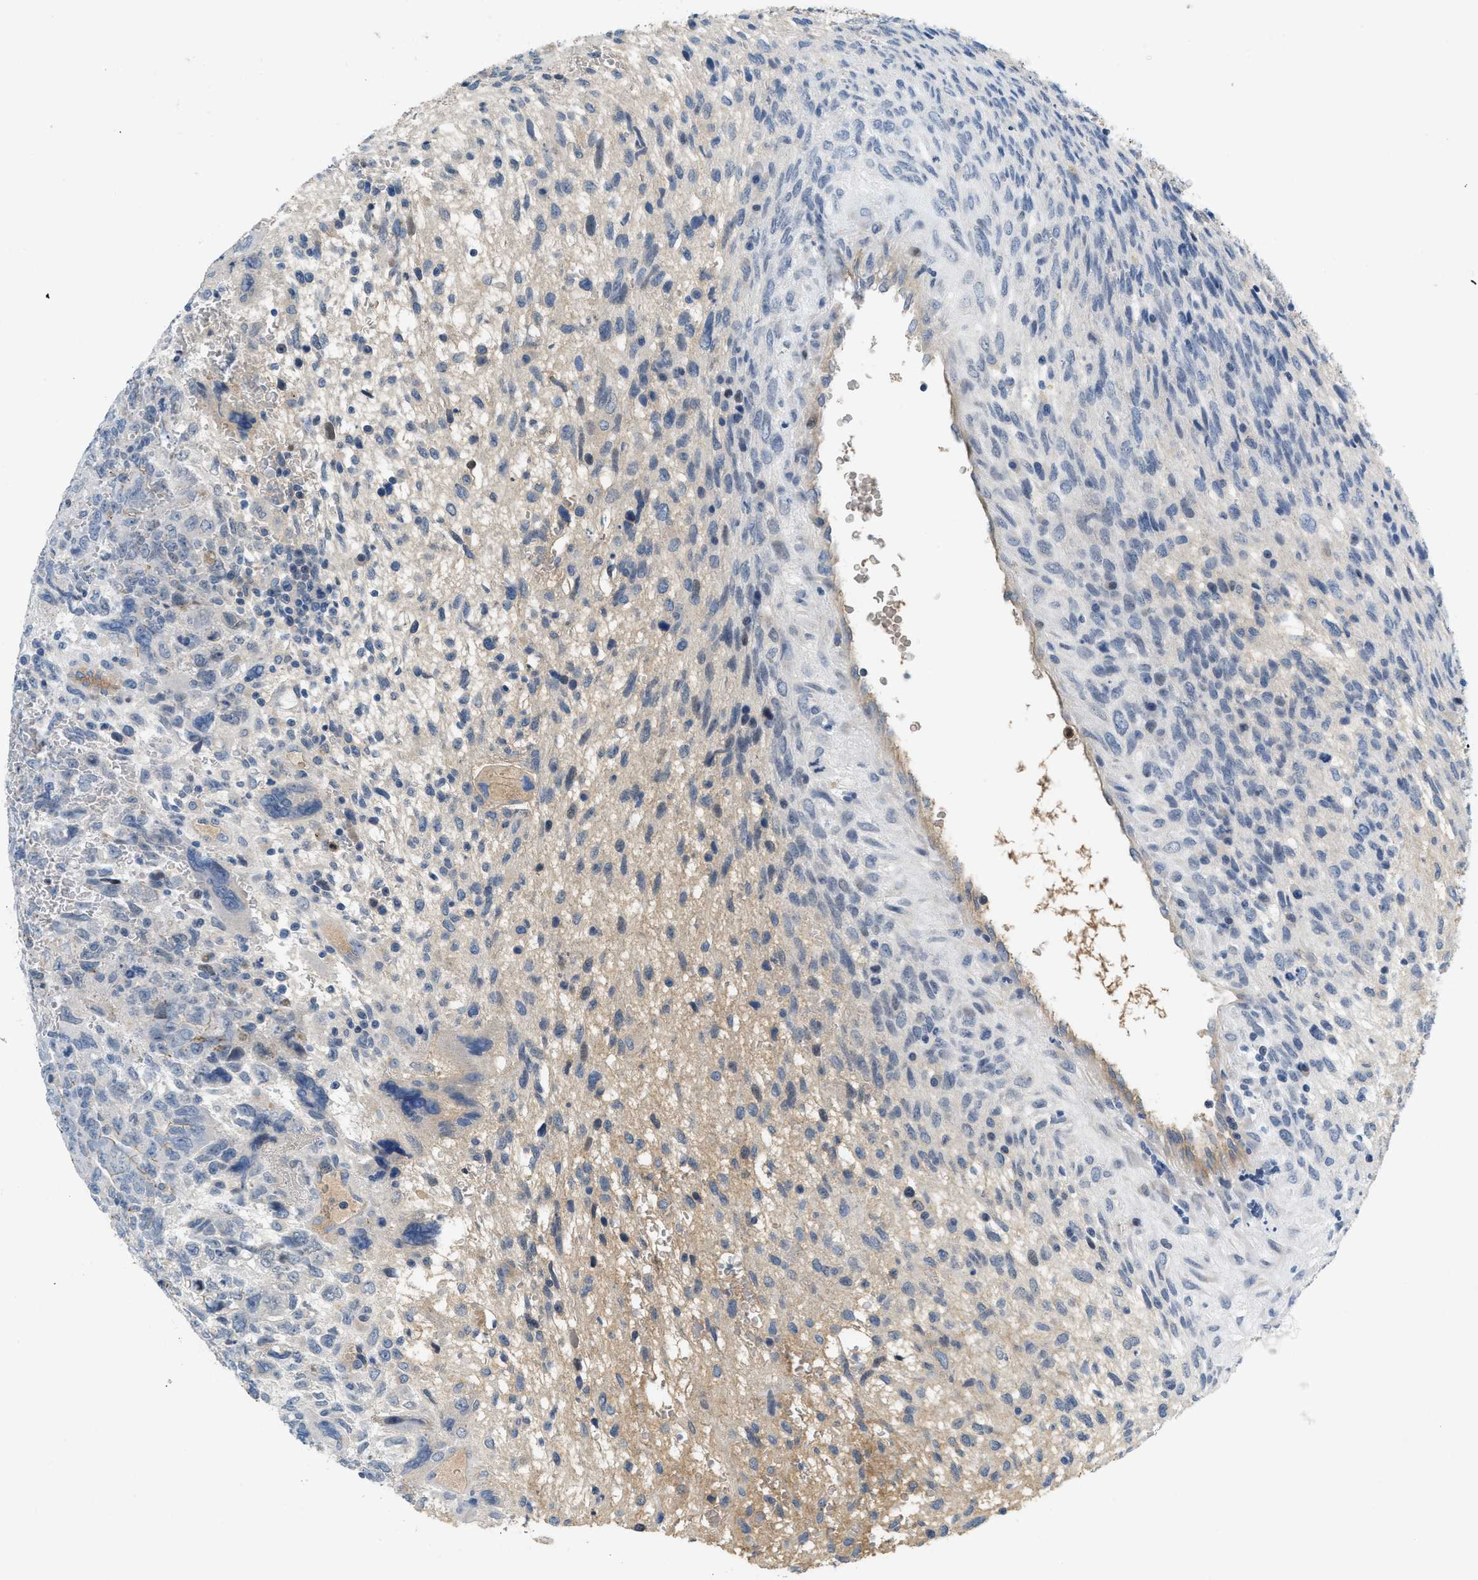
{"staining": {"intensity": "negative", "quantity": "none", "location": "none"}, "tissue": "testis cancer", "cell_type": "Tumor cells", "image_type": "cancer", "snomed": [{"axis": "morphology", "description": "Carcinoma, Embryonal, NOS"}, {"axis": "topography", "description": "Testis"}], "caption": "DAB (3,3'-diaminobenzidine) immunohistochemical staining of testis cancer shows no significant positivity in tumor cells. (DAB (3,3'-diaminobenzidine) immunohistochemistry (IHC) visualized using brightfield microscopy, high magnification).", "gene": "CRB3", "patient": {"sex": "male", "age": 28}}